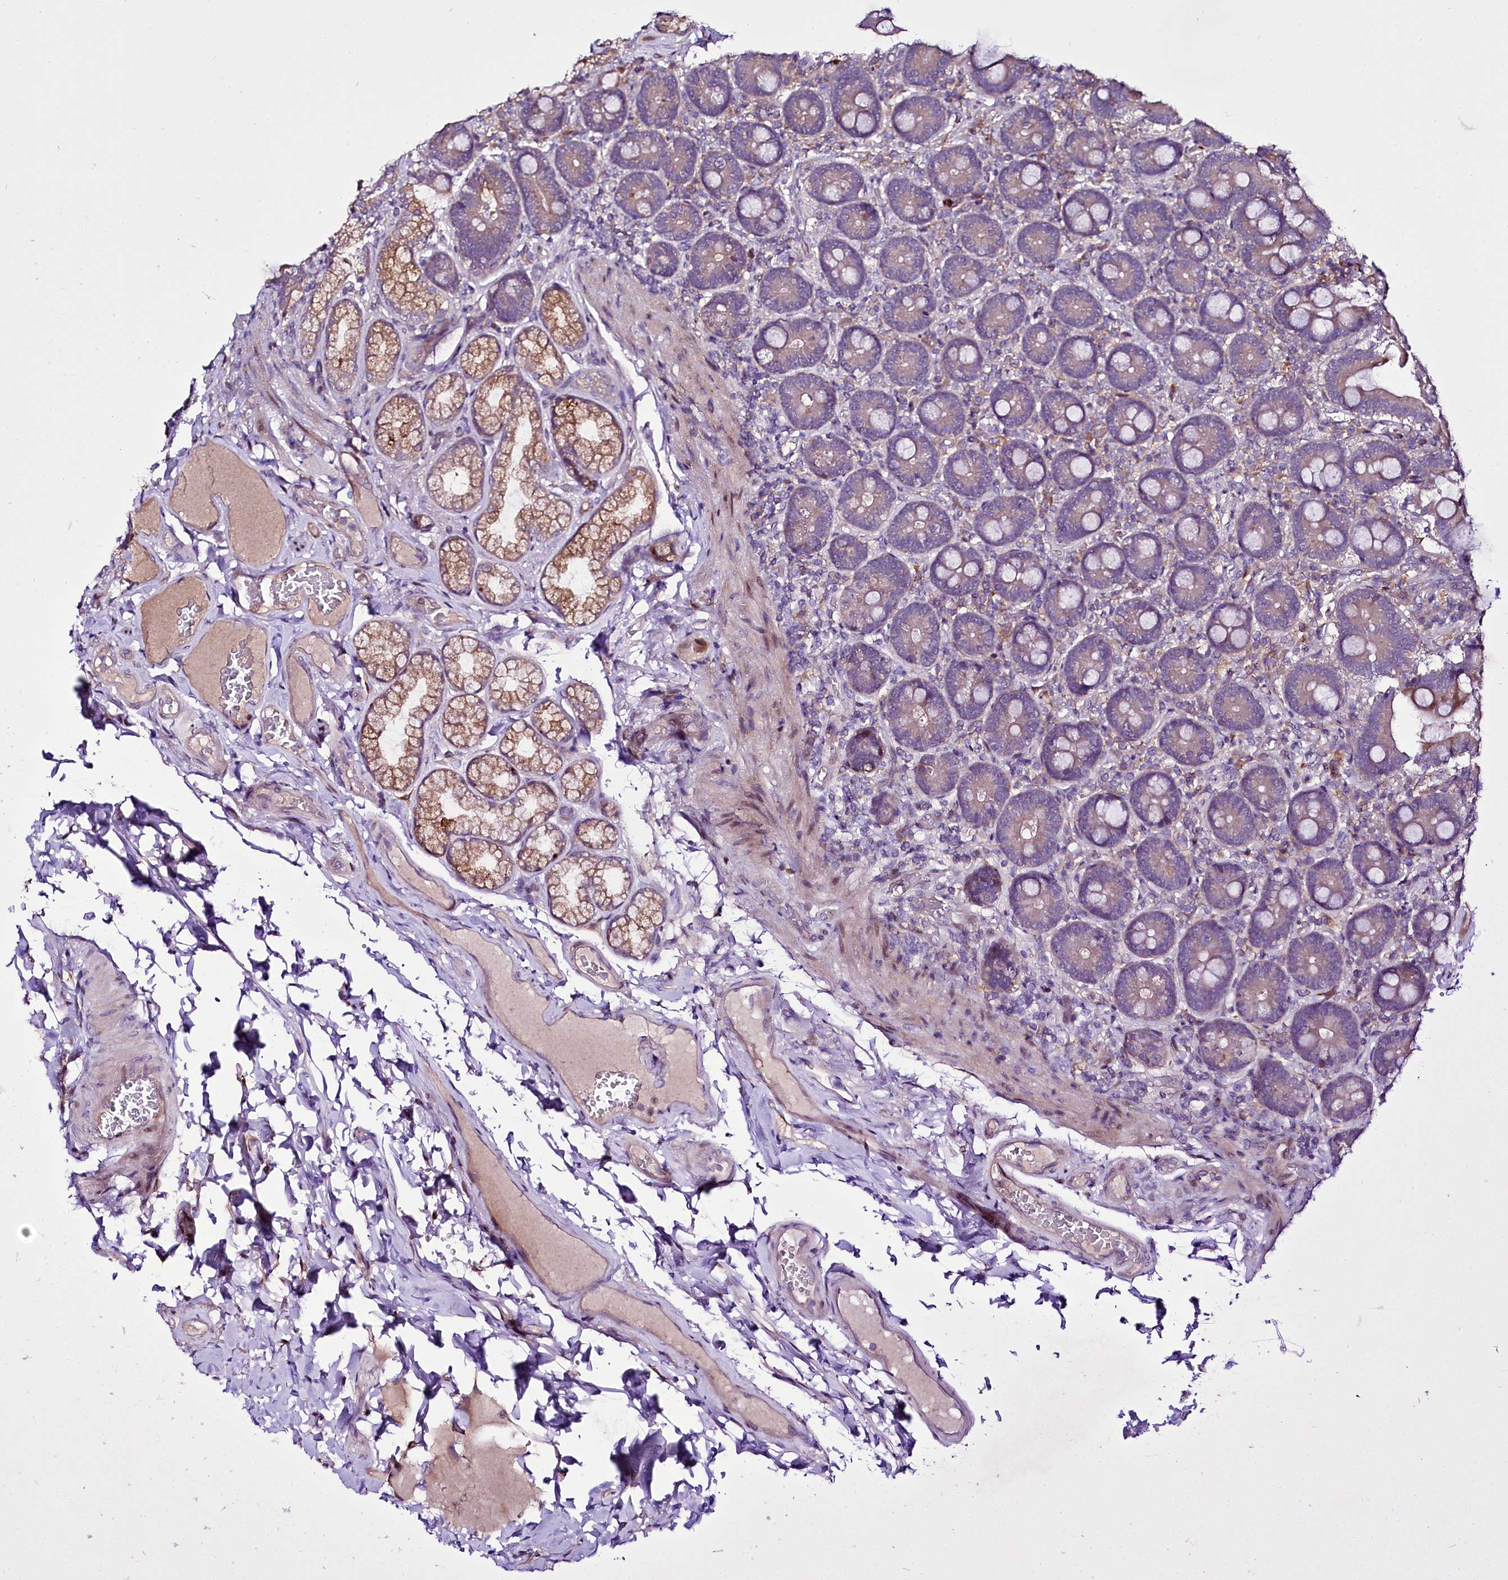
{"staining": {"intensity": "weak", "quantity": "25%-75%", "location": "cytoplasmic/membranous"}, "tissue": "duodenum", "cell_type": "Glandular cells", "image_type": "normal", "snomed": [{"axis": "morphology", "description": "Normal tissue, NOS"}, {"axis": "topography", "description": "Duodenum"}], "caption": "Duodenum stained with DAB (3,3'-diaminobenzidine) immunohistochemistry (IHC) exhibits low levels of weak cytoplasmic/membranous staining in about 25%-75% of glandular cells.", "gene": "ZC3H12C", "patient": {"sex": "female", "age": 62}}